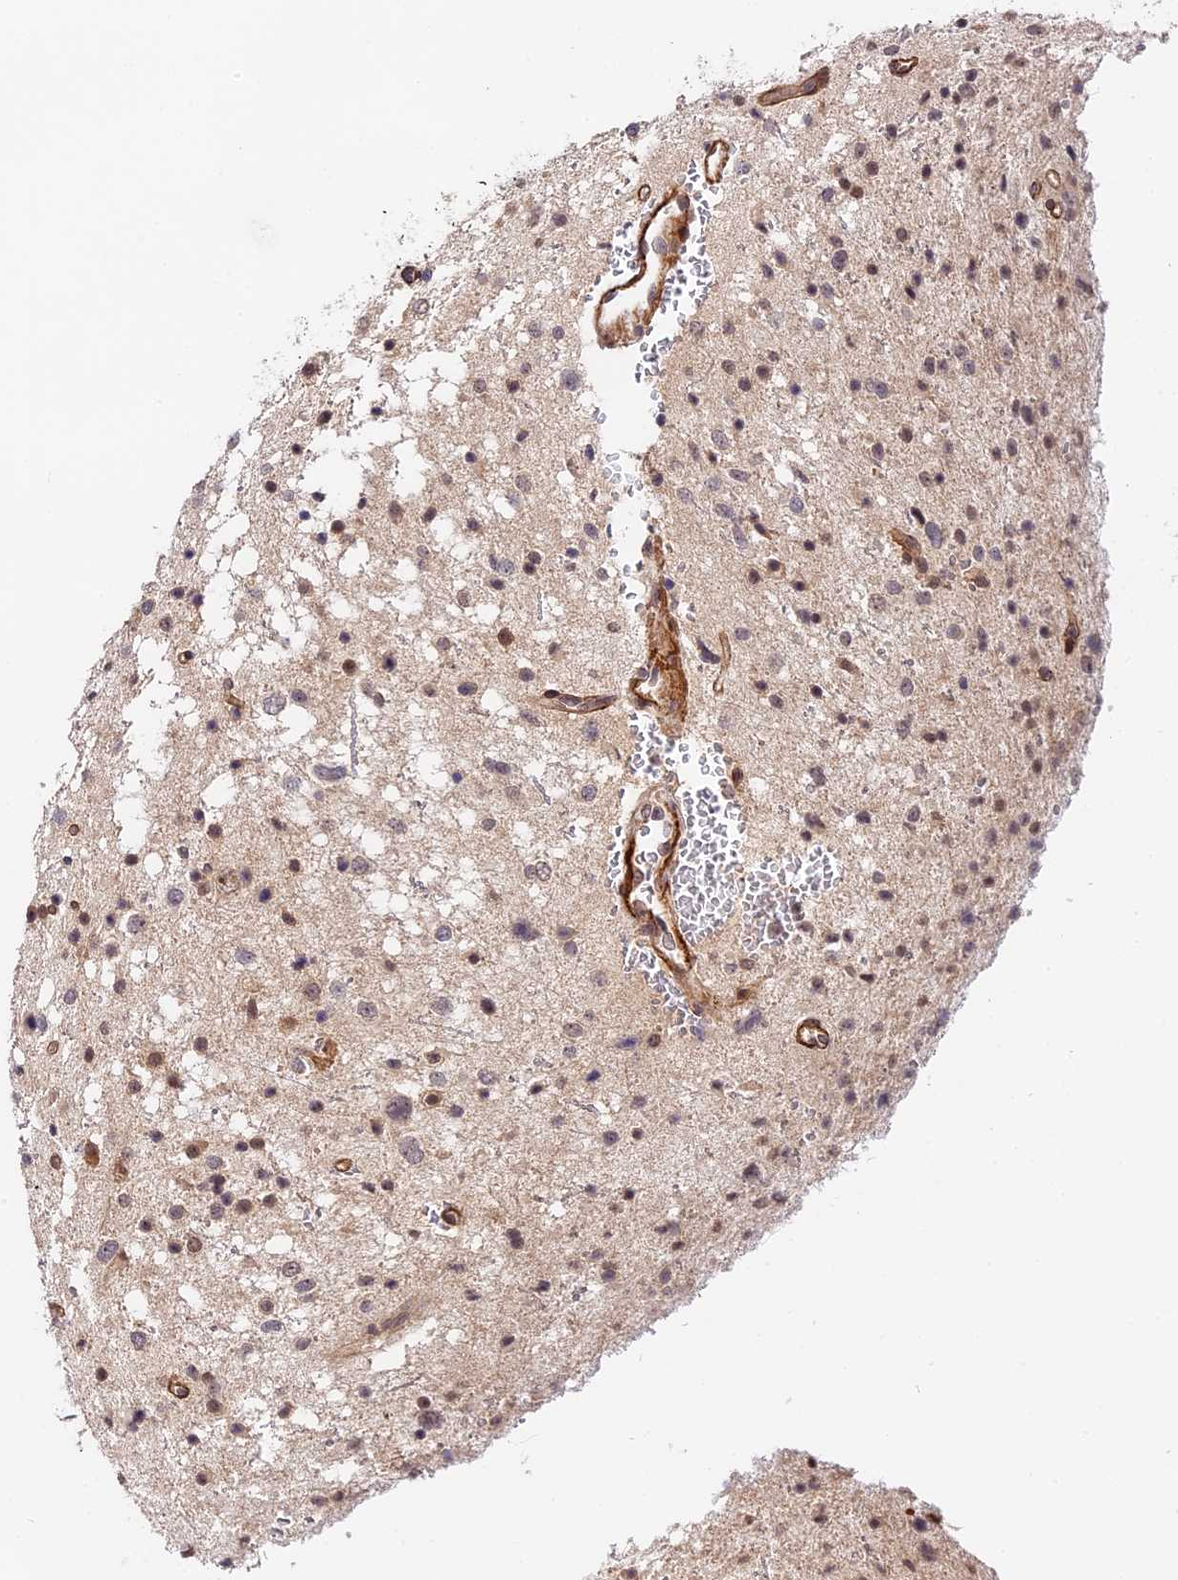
{"staining": {"intensity": "weak", "quantity": "25%-75%", "location": "nuclear"}, "tissue": "glioma", "cell_type": "Tumor cells", "image_type": "cancer", "snomed": [{"axis": "morphology", "description": "Glioma, malignant, Low grade"}, {"axis": "topography", "description": "Brain"}], "caption": "The photomicrograph displays a brown stain indicating the presence of a protein in the nuclear of tumor cells in malignant low-grade glioma.", "gene": "IMPACT", "patient": {"sex": "female", "age": 37}}